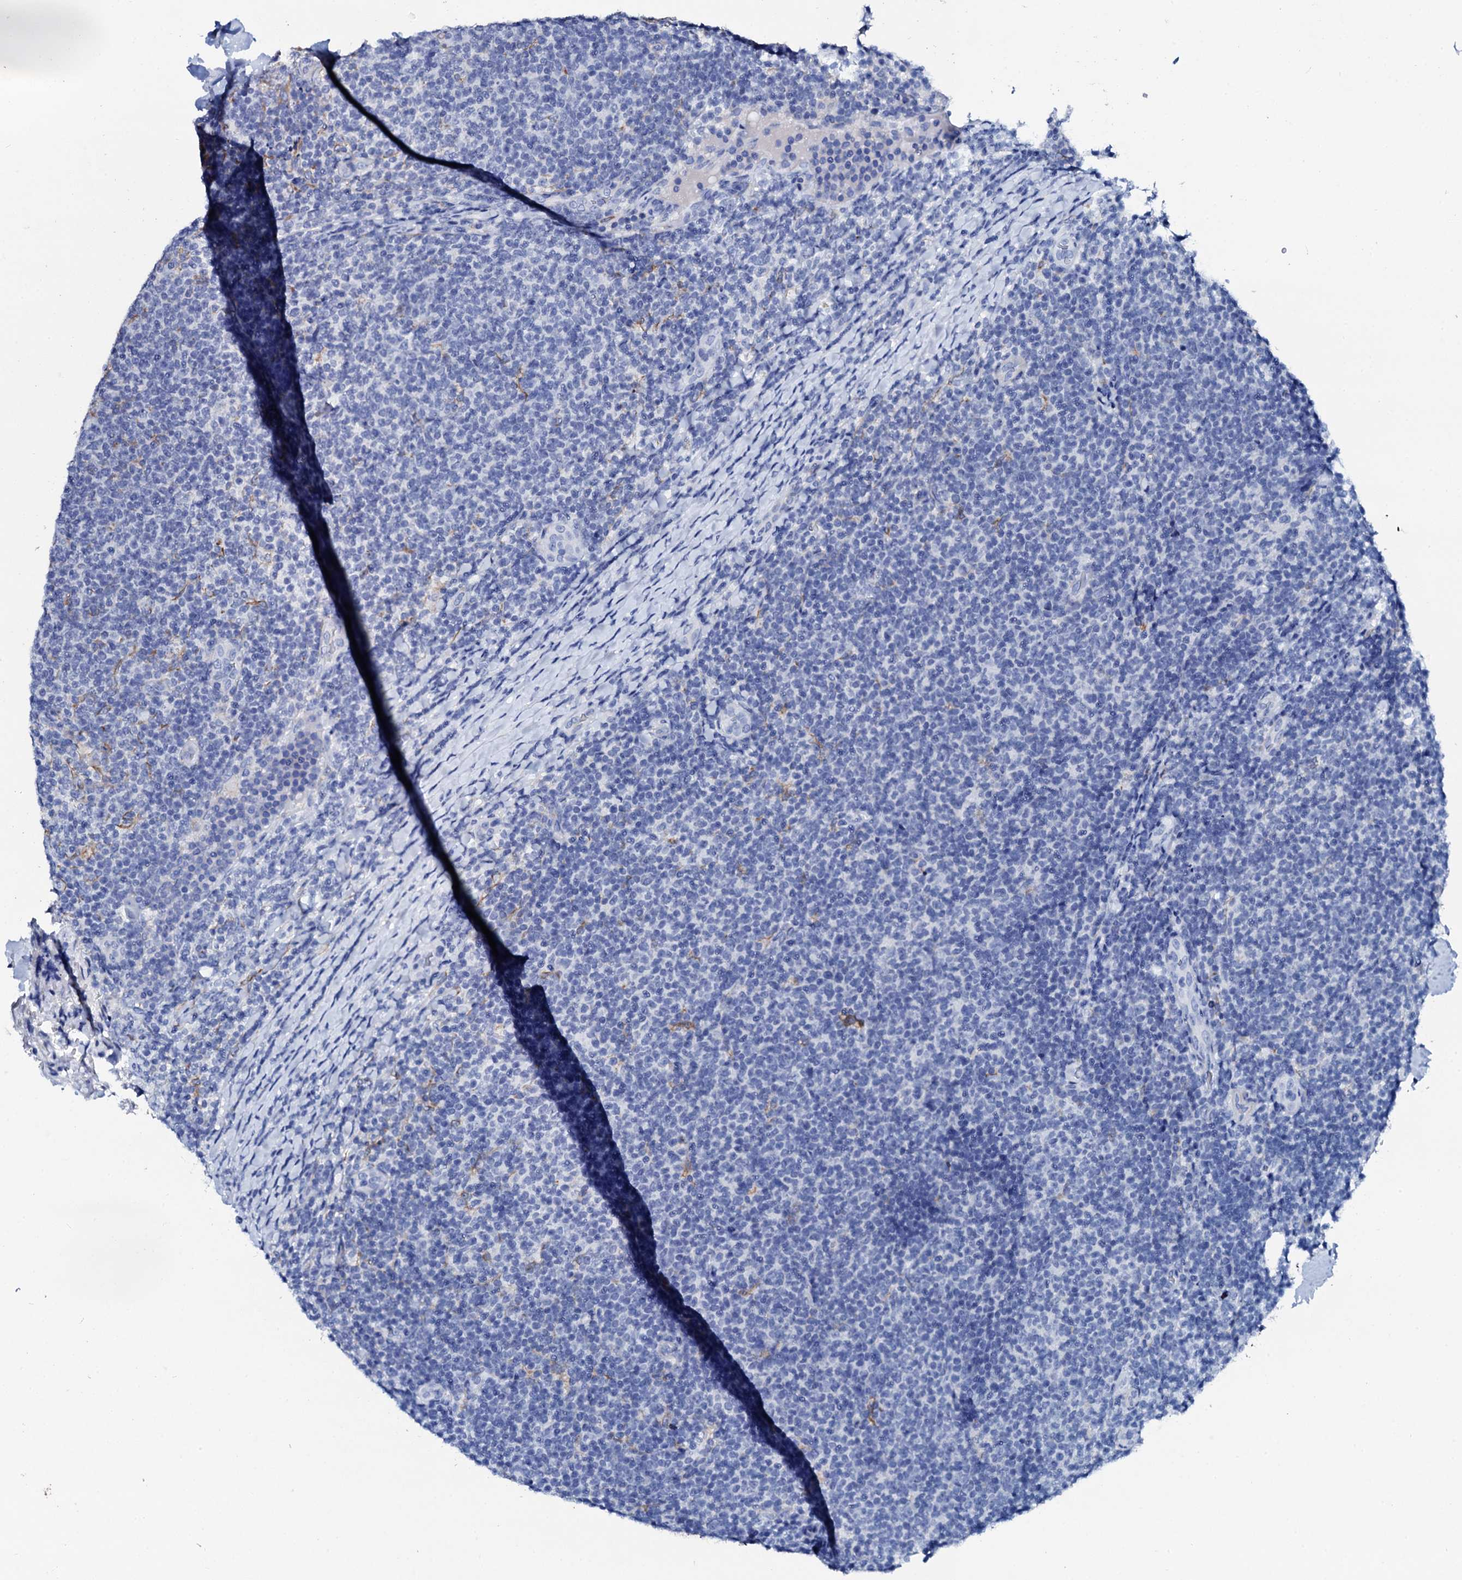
{"staining": {"intensity": "negative", "quantity": "none", "location": "none"}, "tissue": "lymphoma", "cell_type": "Tumor cells", "image_type": "cancer", "snomed": [{"axis": "morphology", "description": "Malignant lymphoma, non-Hodgkin's type, Low grade"}, {"axis": "topography", "description": "Lymph node"}], "caption": "A photomicrograph of human lymphoma is negative for staining in tumor cells.", "gene": "GLB1L3", "patient": {"sex": "male", "age": 66}}